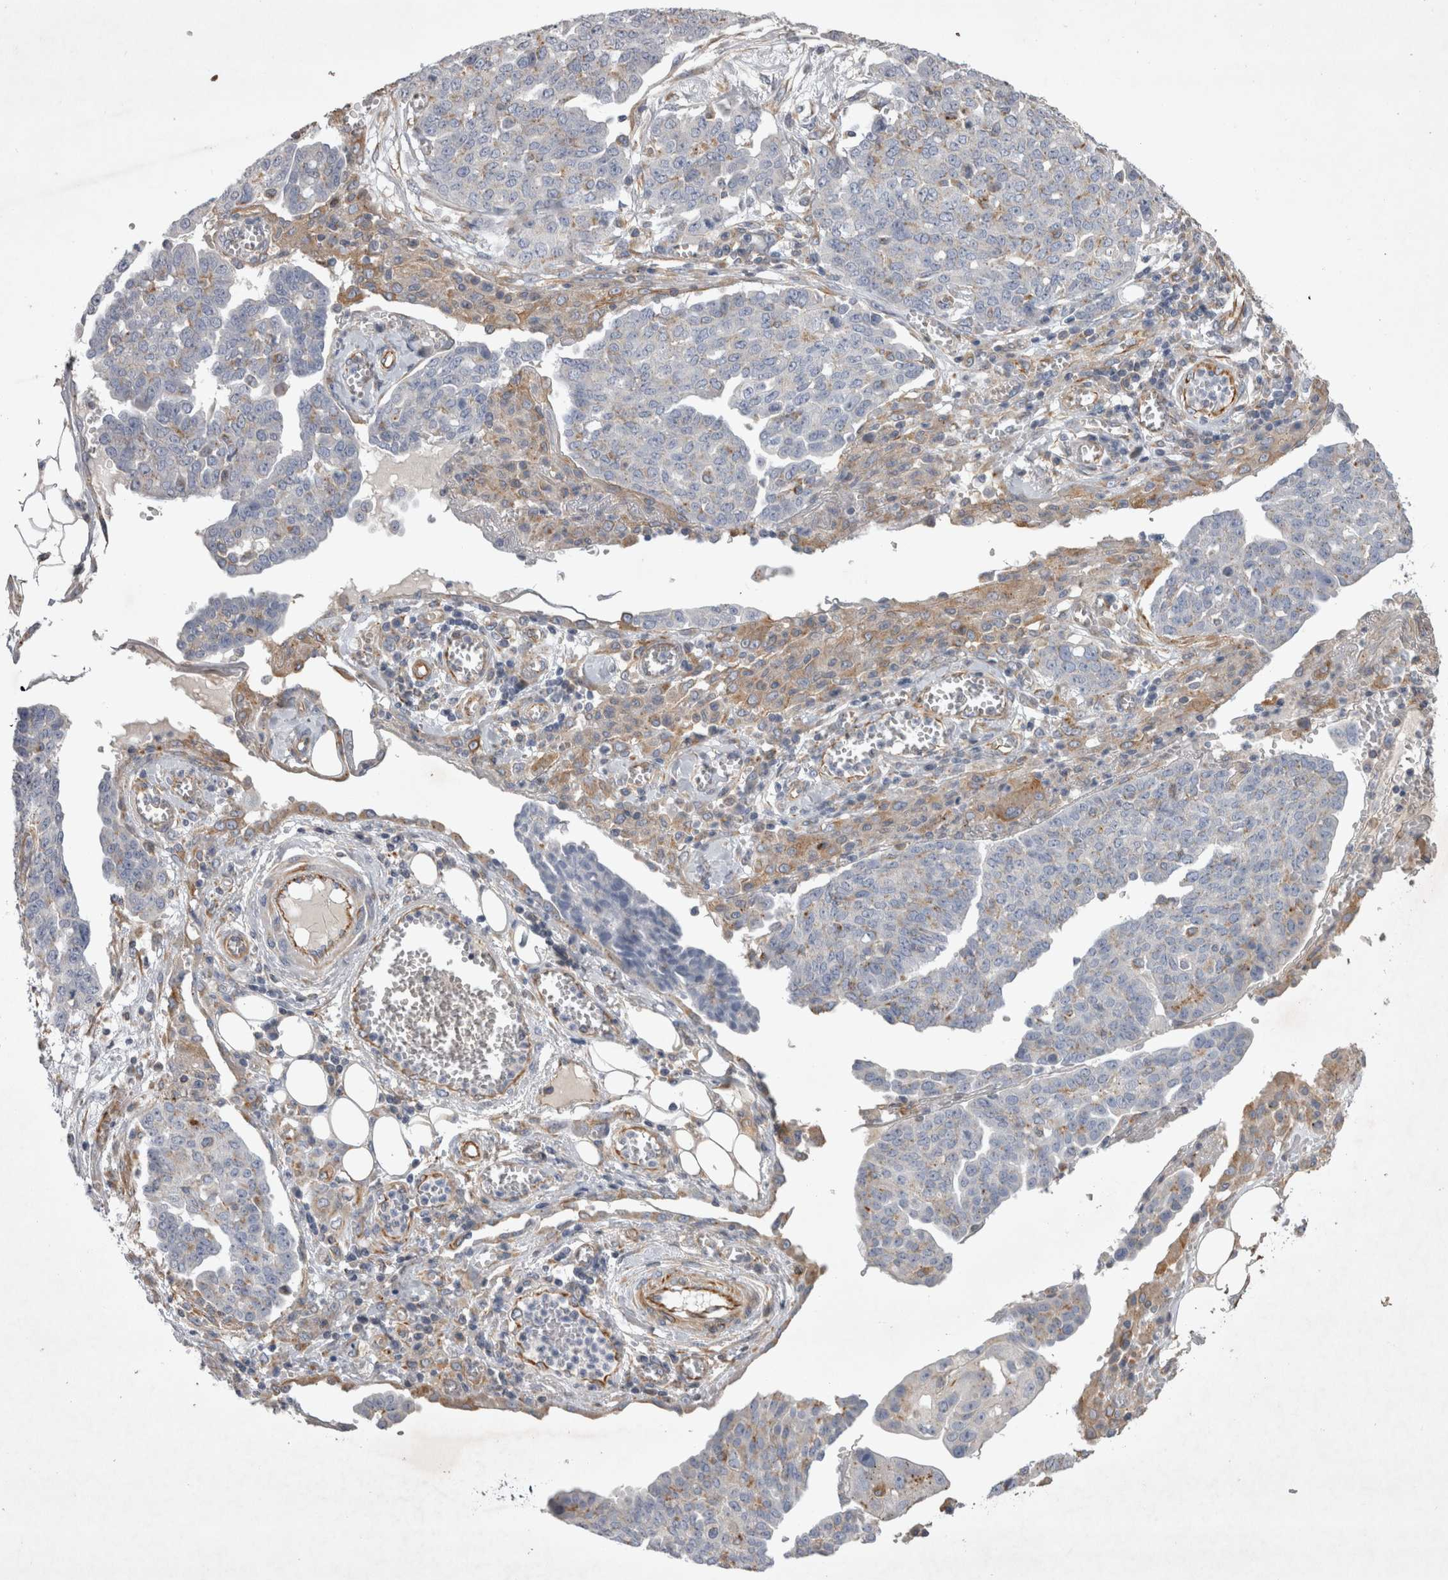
{"staining": {"intensity": "moderate", "quantity": "<25%", "location": "cytoplasmic/membranous"}, "tissue": "ovarian cancer", "cell_type": "Tumor cells", "image_type": "cancer", "snomed": [{"axis": "morphology", "description": "Cystadenocarcinoma, serous, NOS"}, {"axis": "topography", "description": "Soft tissue"}, {"axis": "topography", "description": "Ovary"}], "caption": "A brown stain highlights moderate cytoplasmic/membranous expression of a protein in ovarian cancer (serous cystadenocarcinoma) tumor cells.", "gene": "STRADB", "patient": {"sex": "female", "age": 57}}